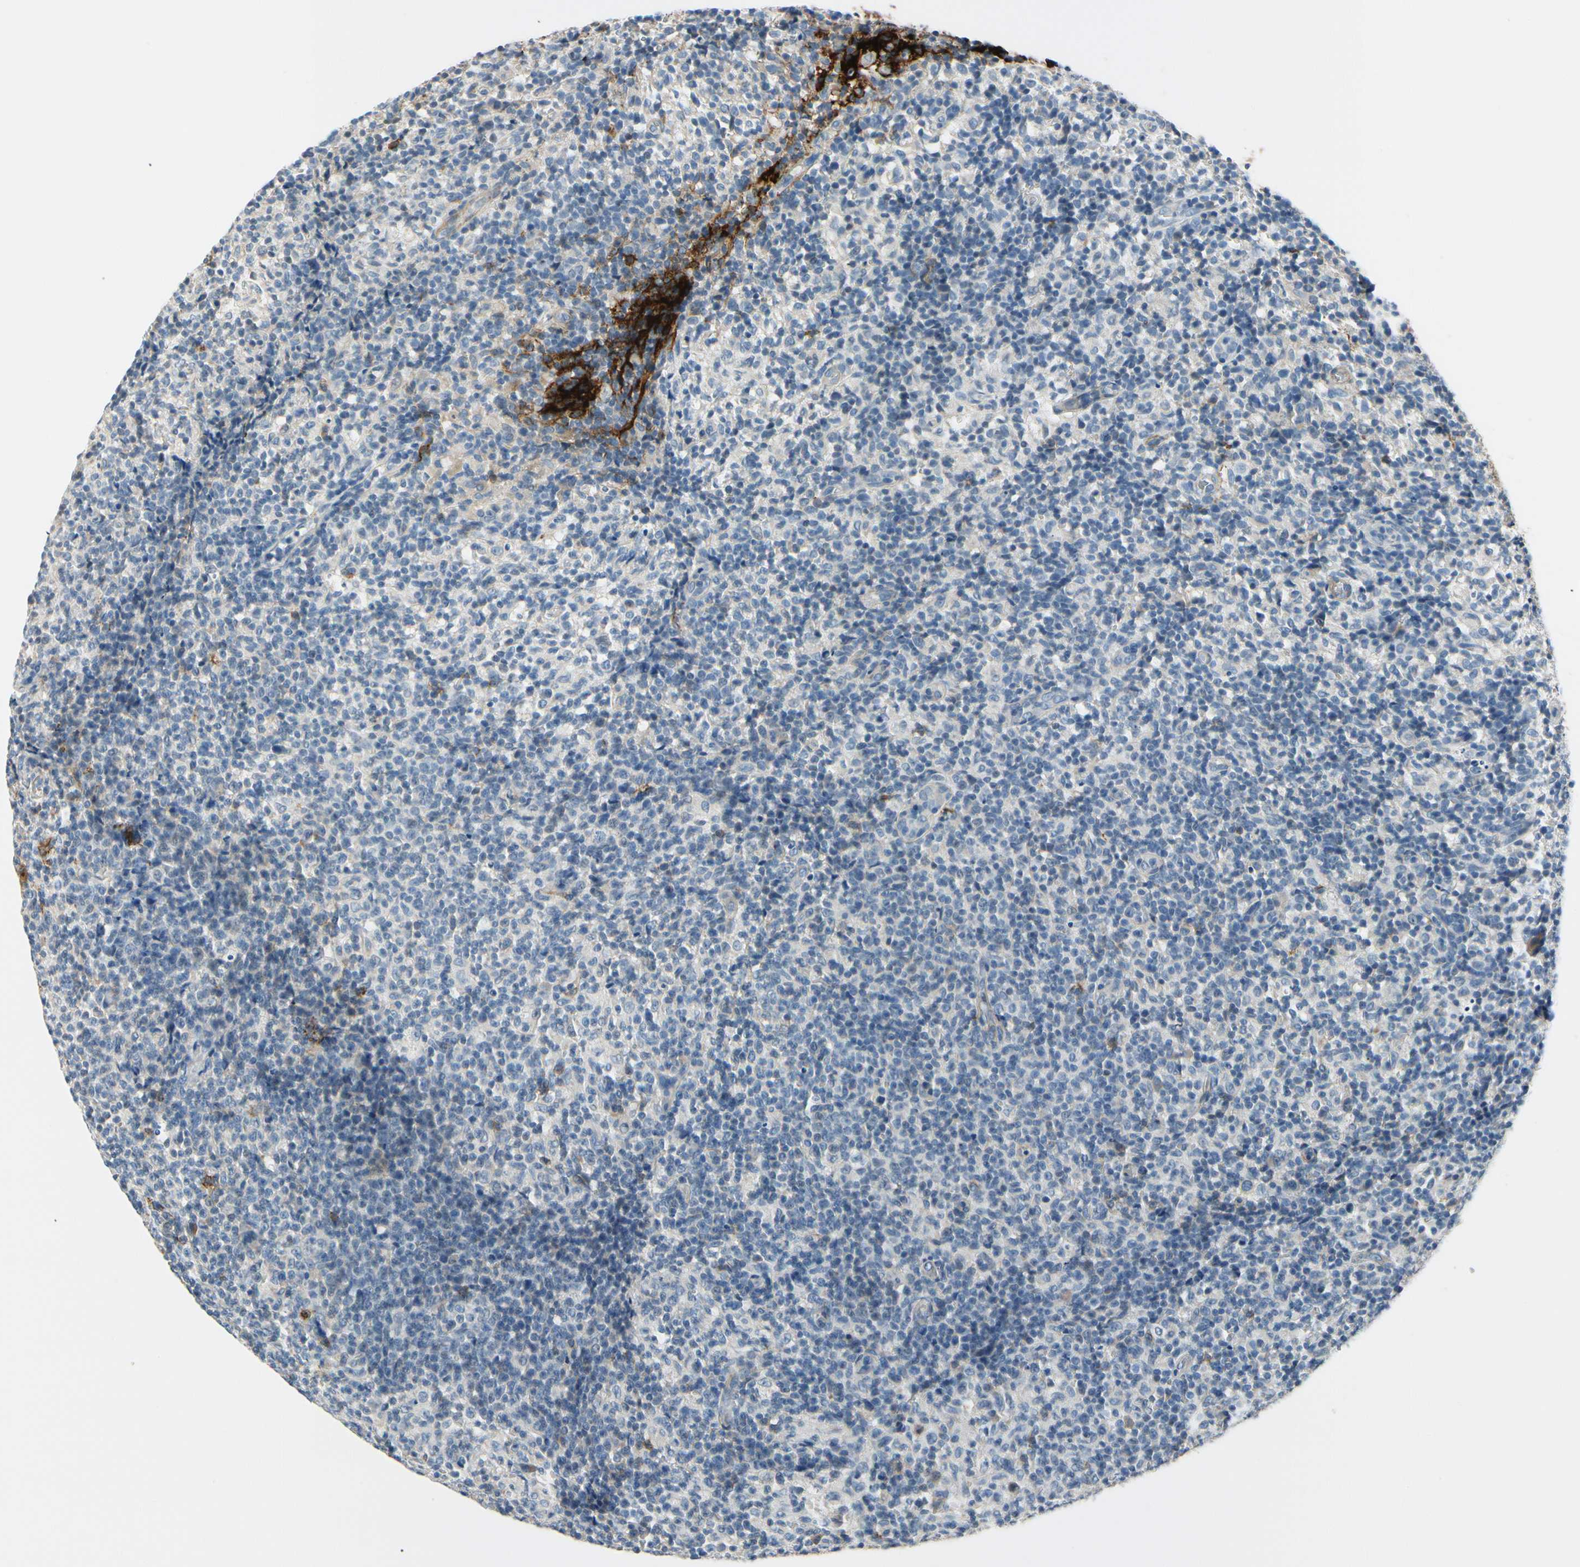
{"staining": {"intensity": "strong", "quantity": ">75%", "location": "cytoplasmic/membranous"}, "tissue": "lymph node", "cell_type": "Germinal center cells", "image_type": "normal", "snomed": [{"axis": "morphology", "description": "Normal tissue, NOS"}, {"axis": "morphology", "description": "Inflammation, NOS"}, {"axis": "topography", "description": "Lymph node"}], "caption": "Immunohistochemistry (IHC) (DAB) staining of unremarkable lymph node shows strong cytoplasmic/membranous protein staining in approximately >75% of germinal center cells.", "gene": "FCER2", "patient": {"sex": "male", "age": 55}}